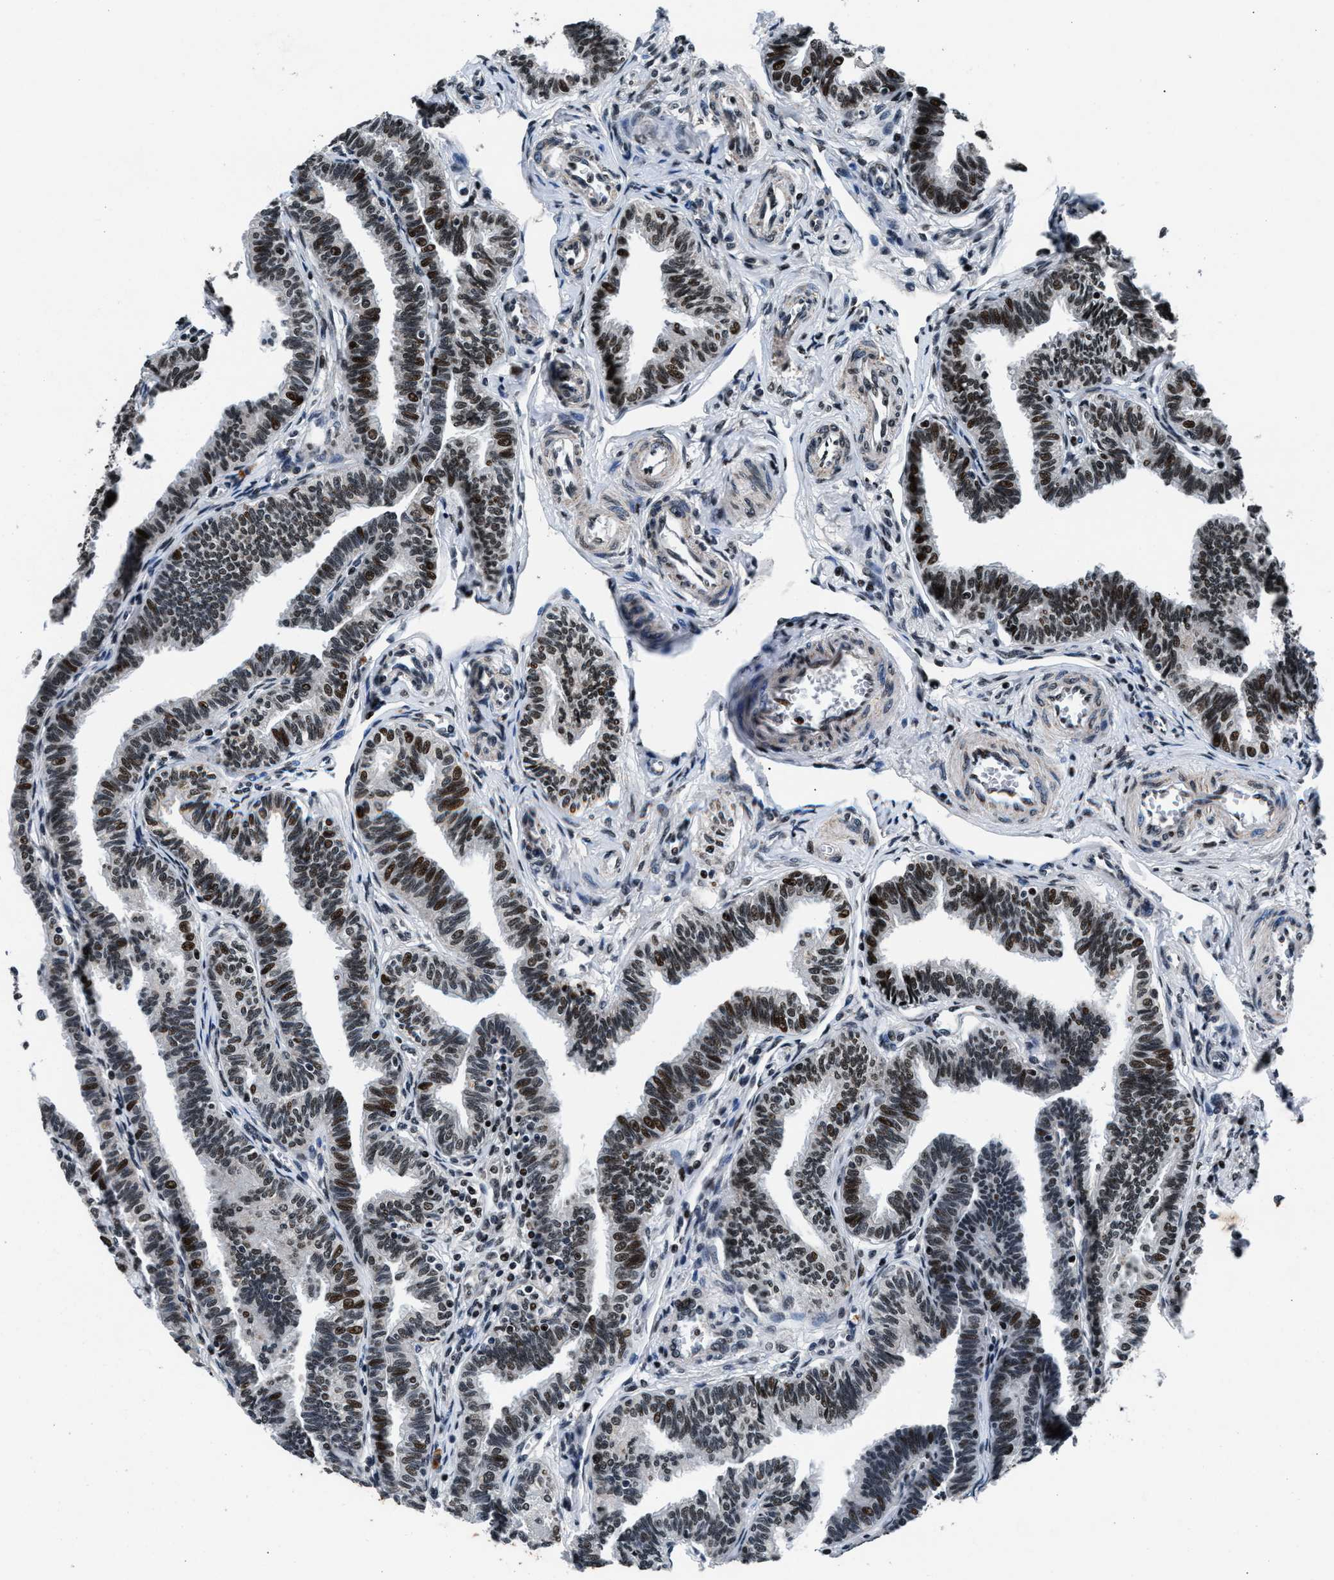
{"staining": {"intensity": "moderate", "quantity": ">75%", "location": "nuclear"}, "tissue": "fallopian tube", "cell_type": "Glandular cells", "image_type": "normal", "snomed": [{"axis": "morphology", "description": "Normal tissue, NOS"}, {"axis": "topography", "description": "Fallopian tube"}, {"axis": "topography", "description": "Ovary"}], "caption": "A medium amount of moderate nuclear staining is present in approximately >75% of glandular cells in unremarkable fallopian tube. Nuclei are stained in blue.", "gene": "PRRC2B", "patient": {"sex": "female", "age": 23}}